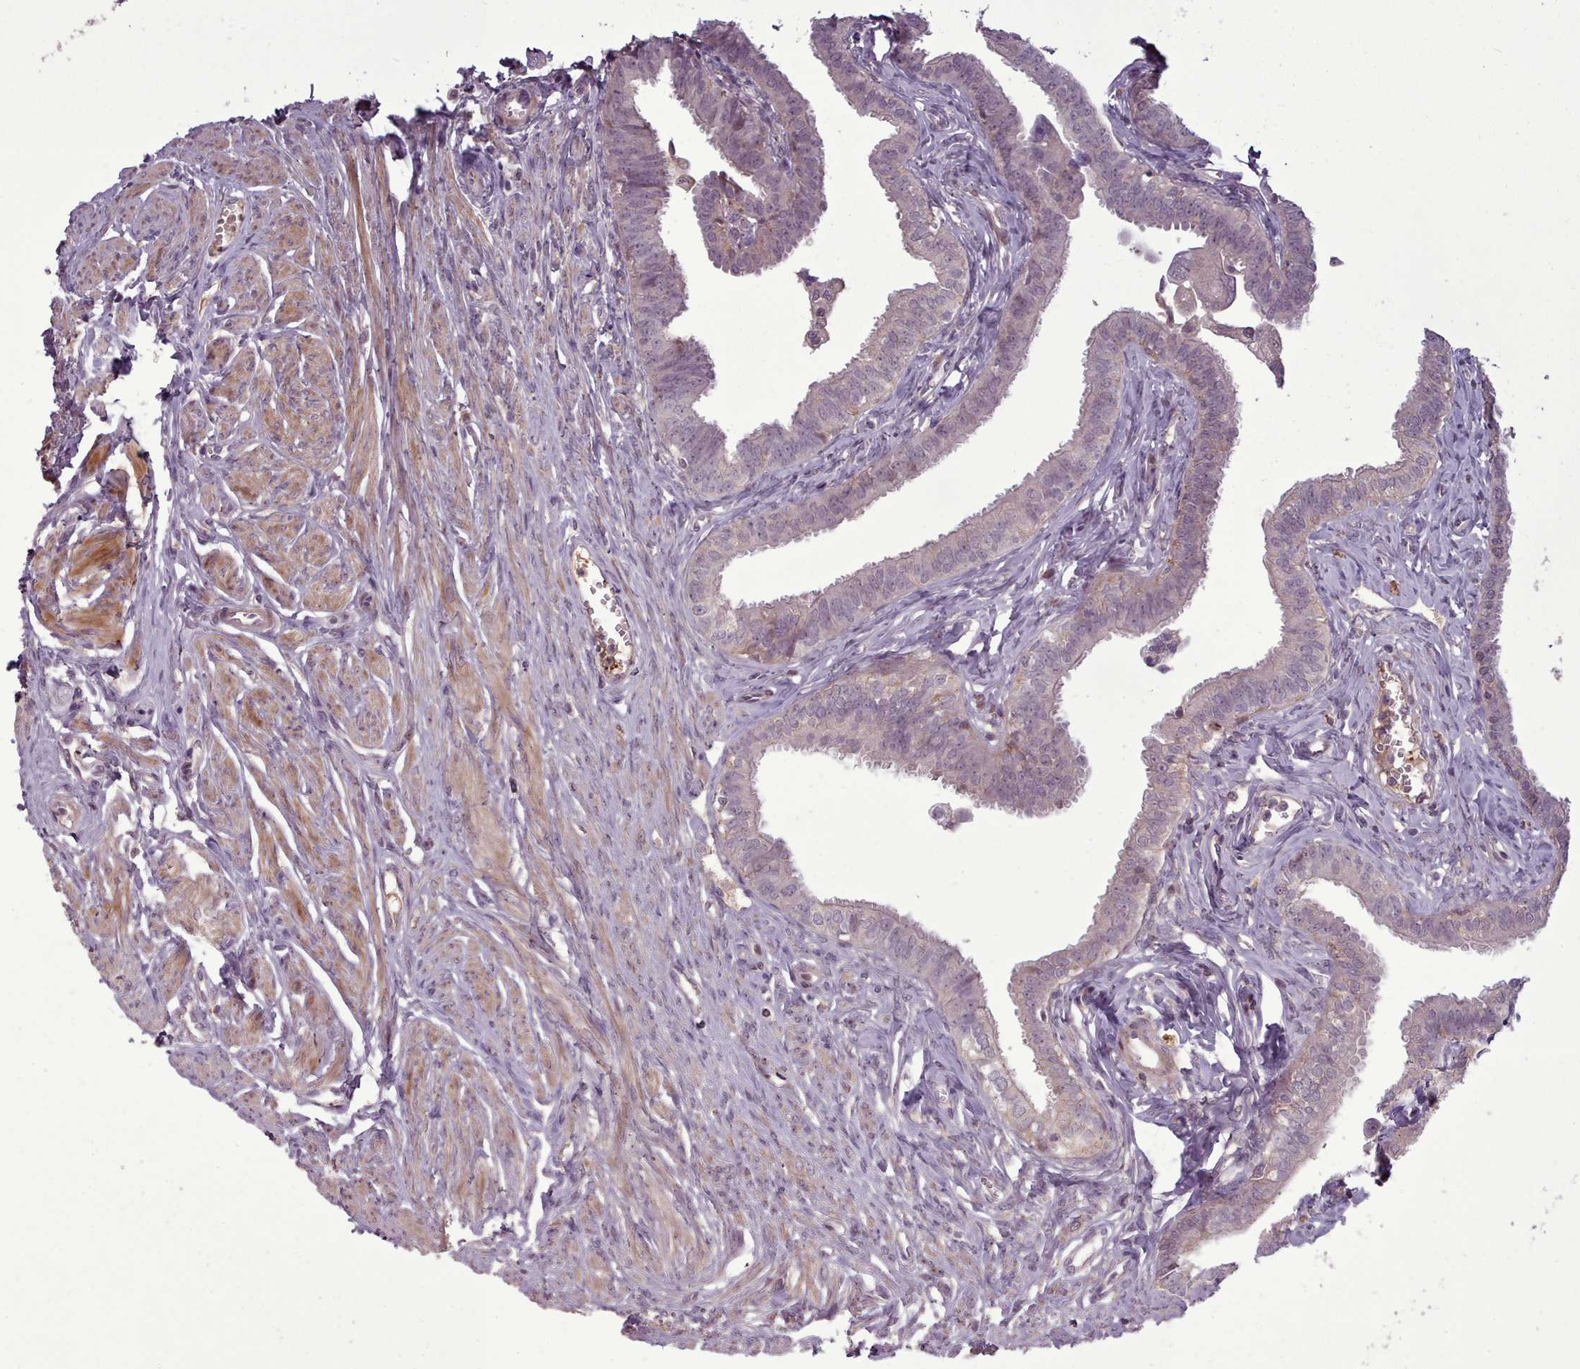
{"staining": {"intensity": "negative", "quantity": "none", "location": "none"}, "tissue": "fallopian tube", "cell_type": "Glandular cells", "image_type": "normal", "snomed": [{"axis": "morphology", "description": "Normal tissue, NOS"}, {"axis": "morphology", "description": "Carcinoma, NOS"}, {"axis": "topography", "description": "Fallopian tube"}, {"axis": "topography", "description": "Ovary"}], "caption": "Immunohistochemistry (IHC) micrograph of unremarkable human fallopian tube stained for a protein (brown), which displays no staining in glandular cells.", "gene": "LEFTY1", "patient": {"sex": "female", "age": 59}}